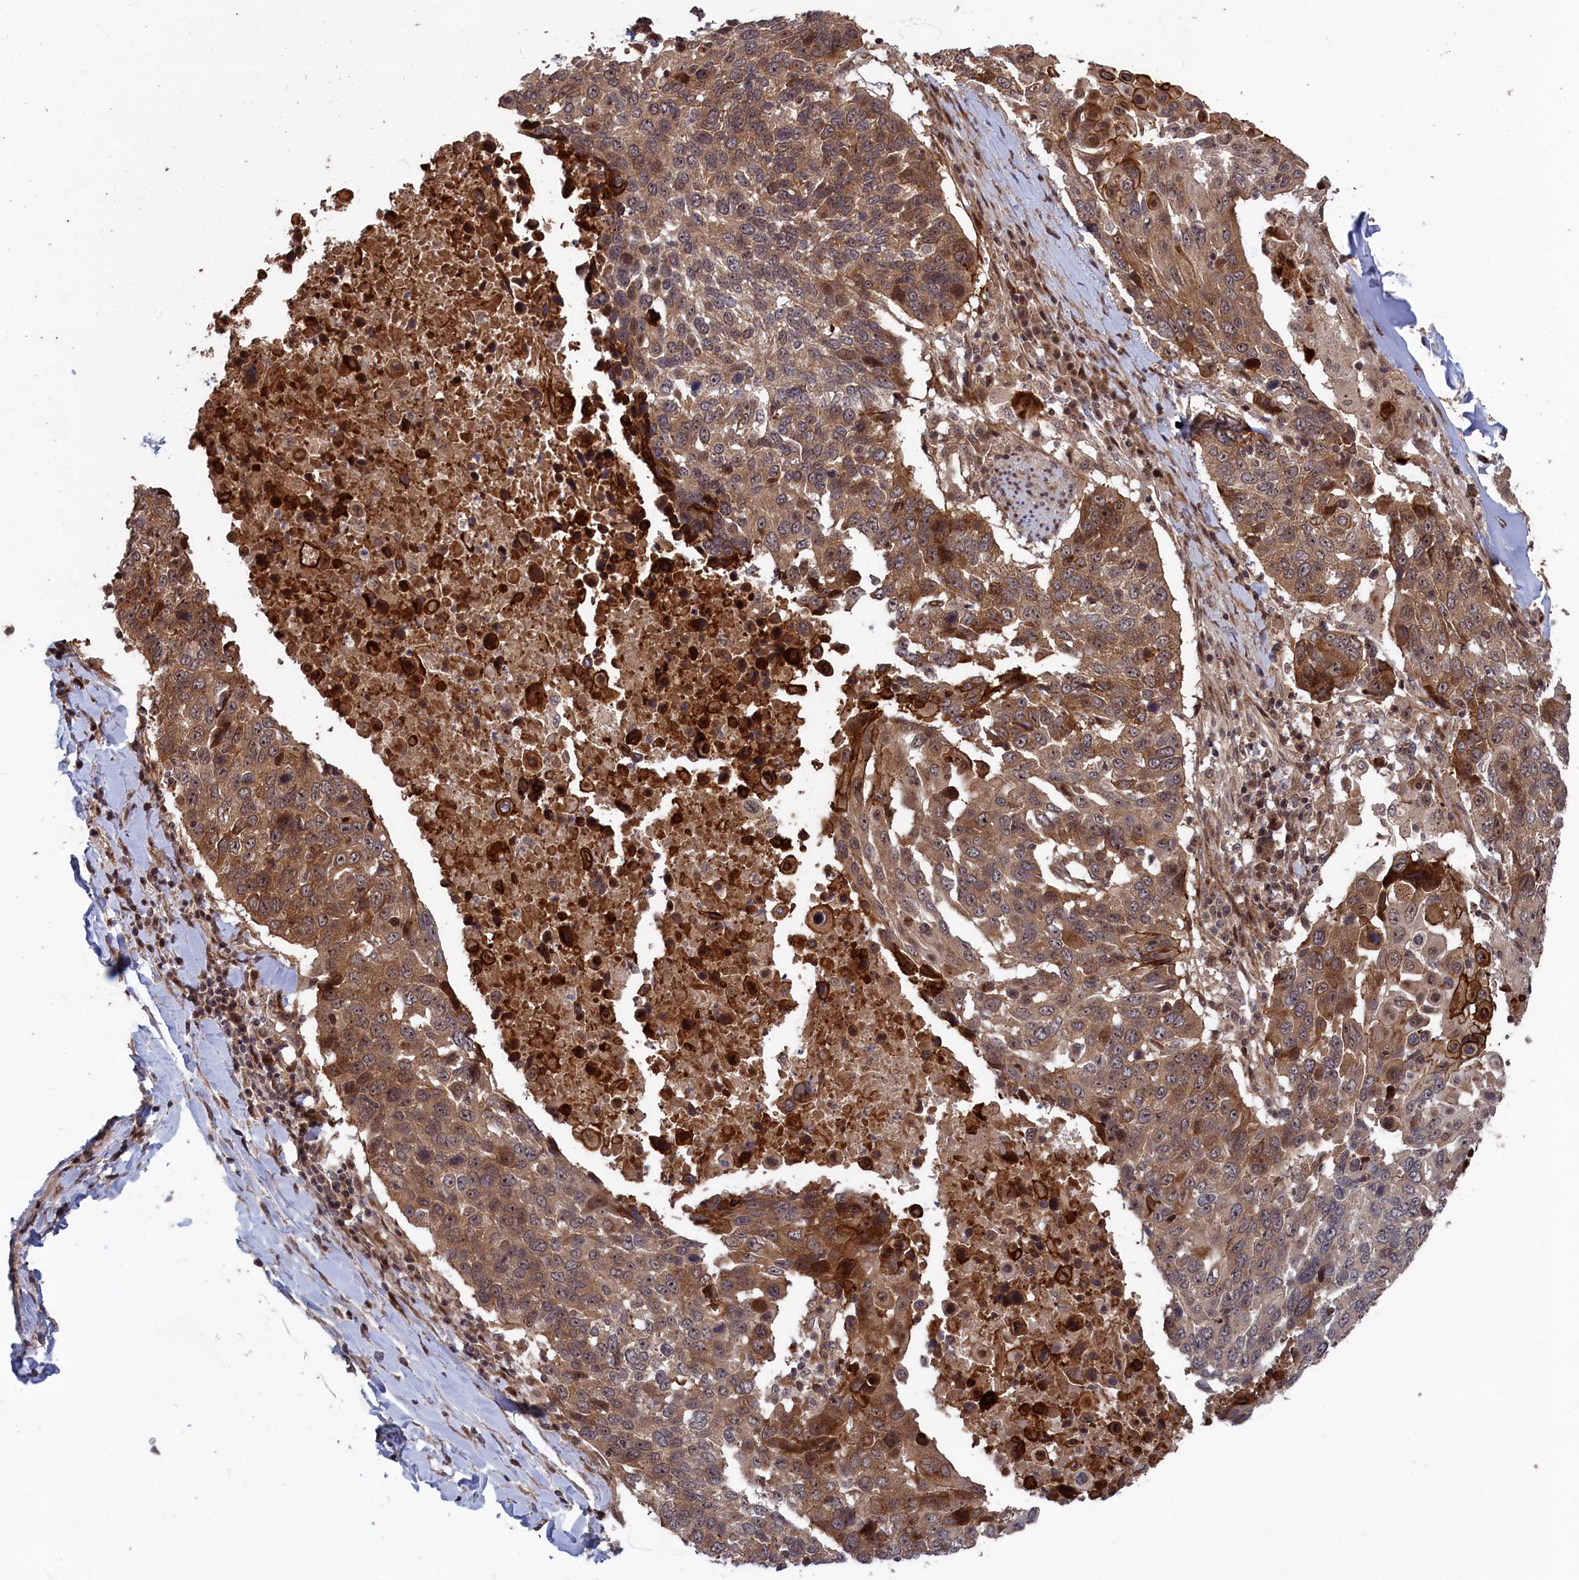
{"staining": {"intensity": "moderate", "quantity": ">75%", "location": "cytoplasmic/membranous,nuclear"}, "tissue": "lung cancer", "cell_type": "Tumor cells", "image_type": "cancer", "snomed": [{"axis": "morphology", "description": "Squamous cell carcinoma, NOS"}, {"axis": "topography", "description": "Lung"}], "caption": "DAB (3,3'-diaminobenzidine) immunohistochemical staining of lung squamous cell carcinoma reveals moderate cytoplasmic/membranous and nuclear protein expression in approximately >75% of tumor cells. Ihc stains the protein in brown and the nuclei are stained blue.", "gene": "LSG1", "patient": {"sex": "male", "age": 66}}